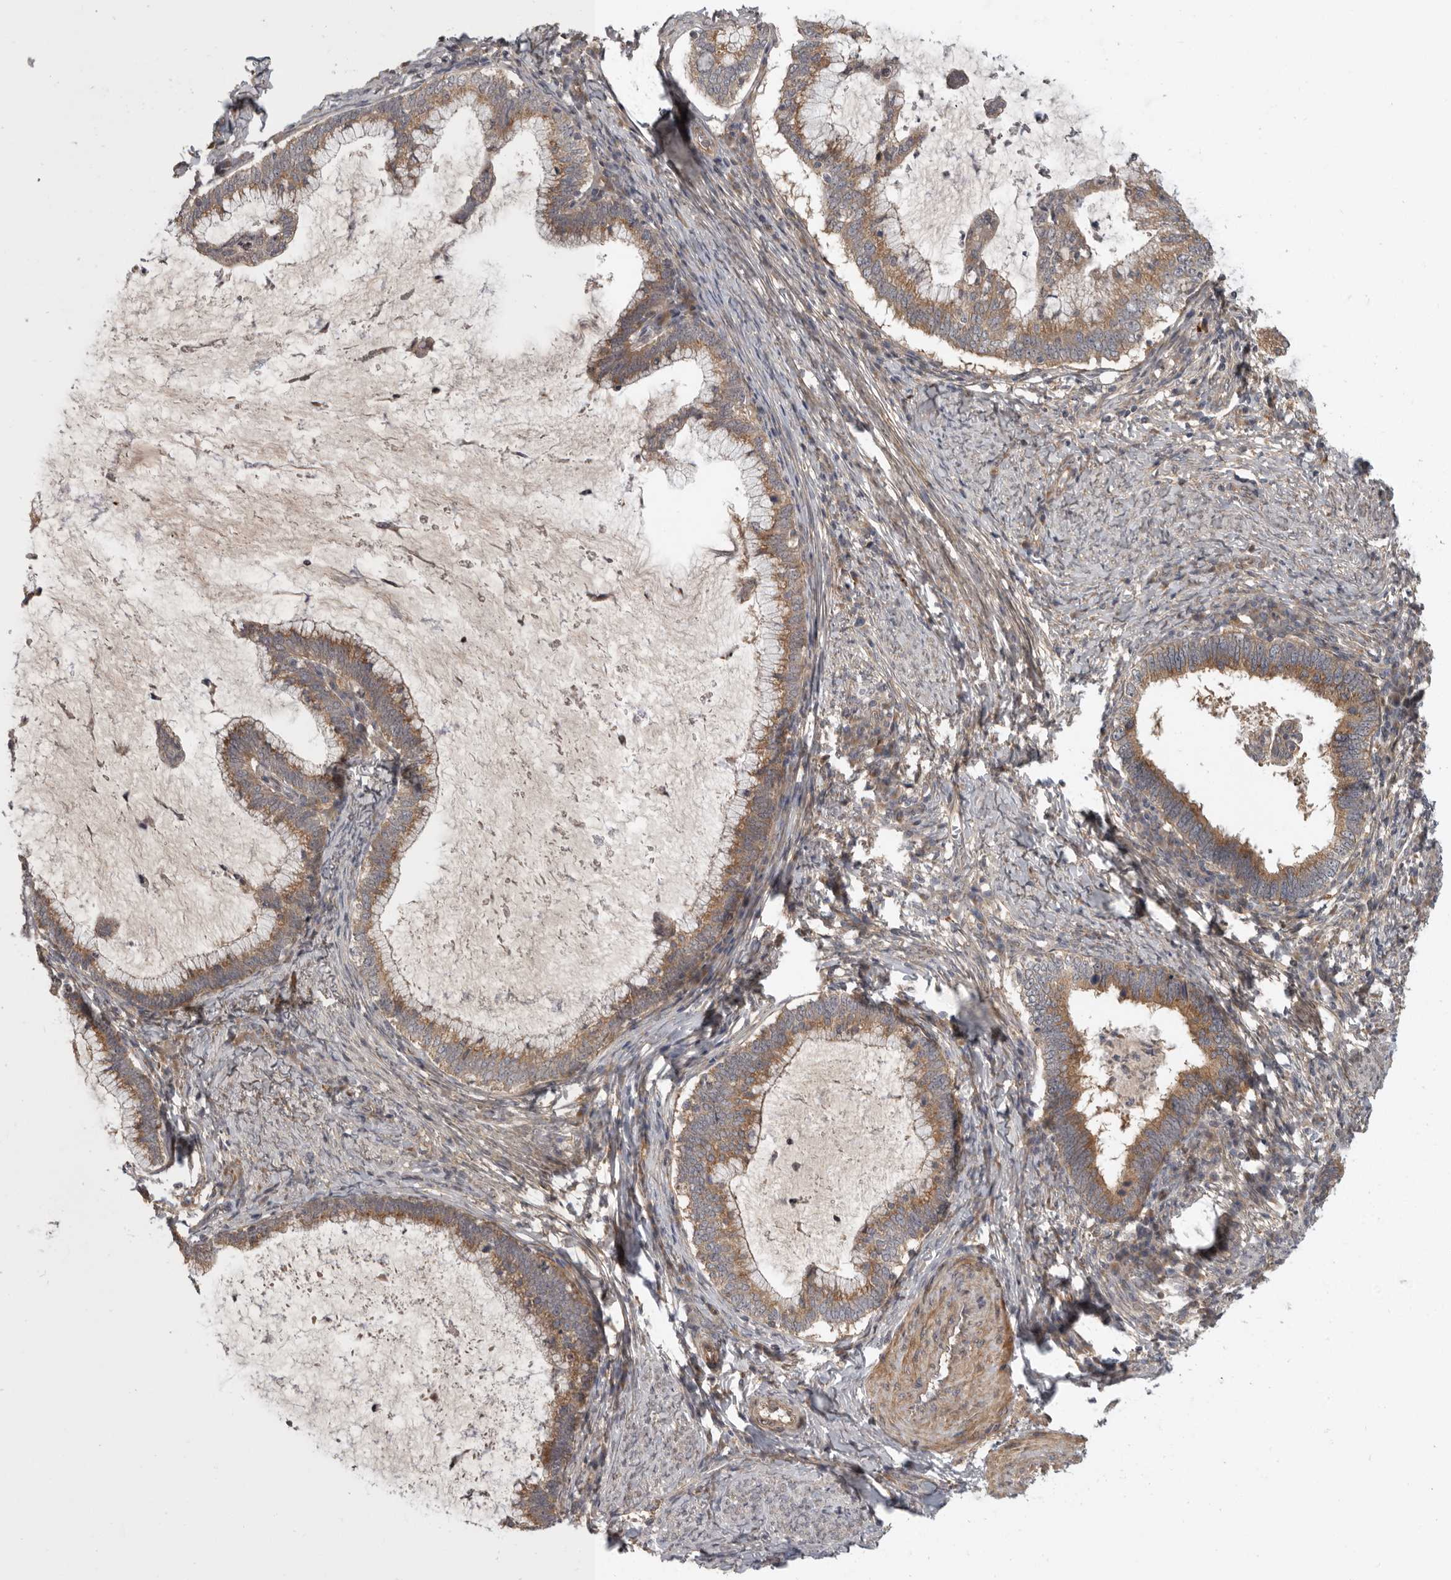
{"staining": {"intensity": "moderate", "quantity": ">75%", "location": "cytoplasmic/membranous"}, "tissue": "cervical cancer", "cell_type": "Tumor cells", "image_type": "cancer", "snomed": [{"axis": "morphology", "description": "Adenocarcinoma, NOS"}, {"axis": "topography", "description": "Cervix"}], "caption": "Moderate cytoplasmic/membranous protein staining is identified in approximately >75% of tumor cells in cervical cancer (adenocarcinoma).", "gene": "CUEDC1", "patient": {"sex": "female", "age": 36}}